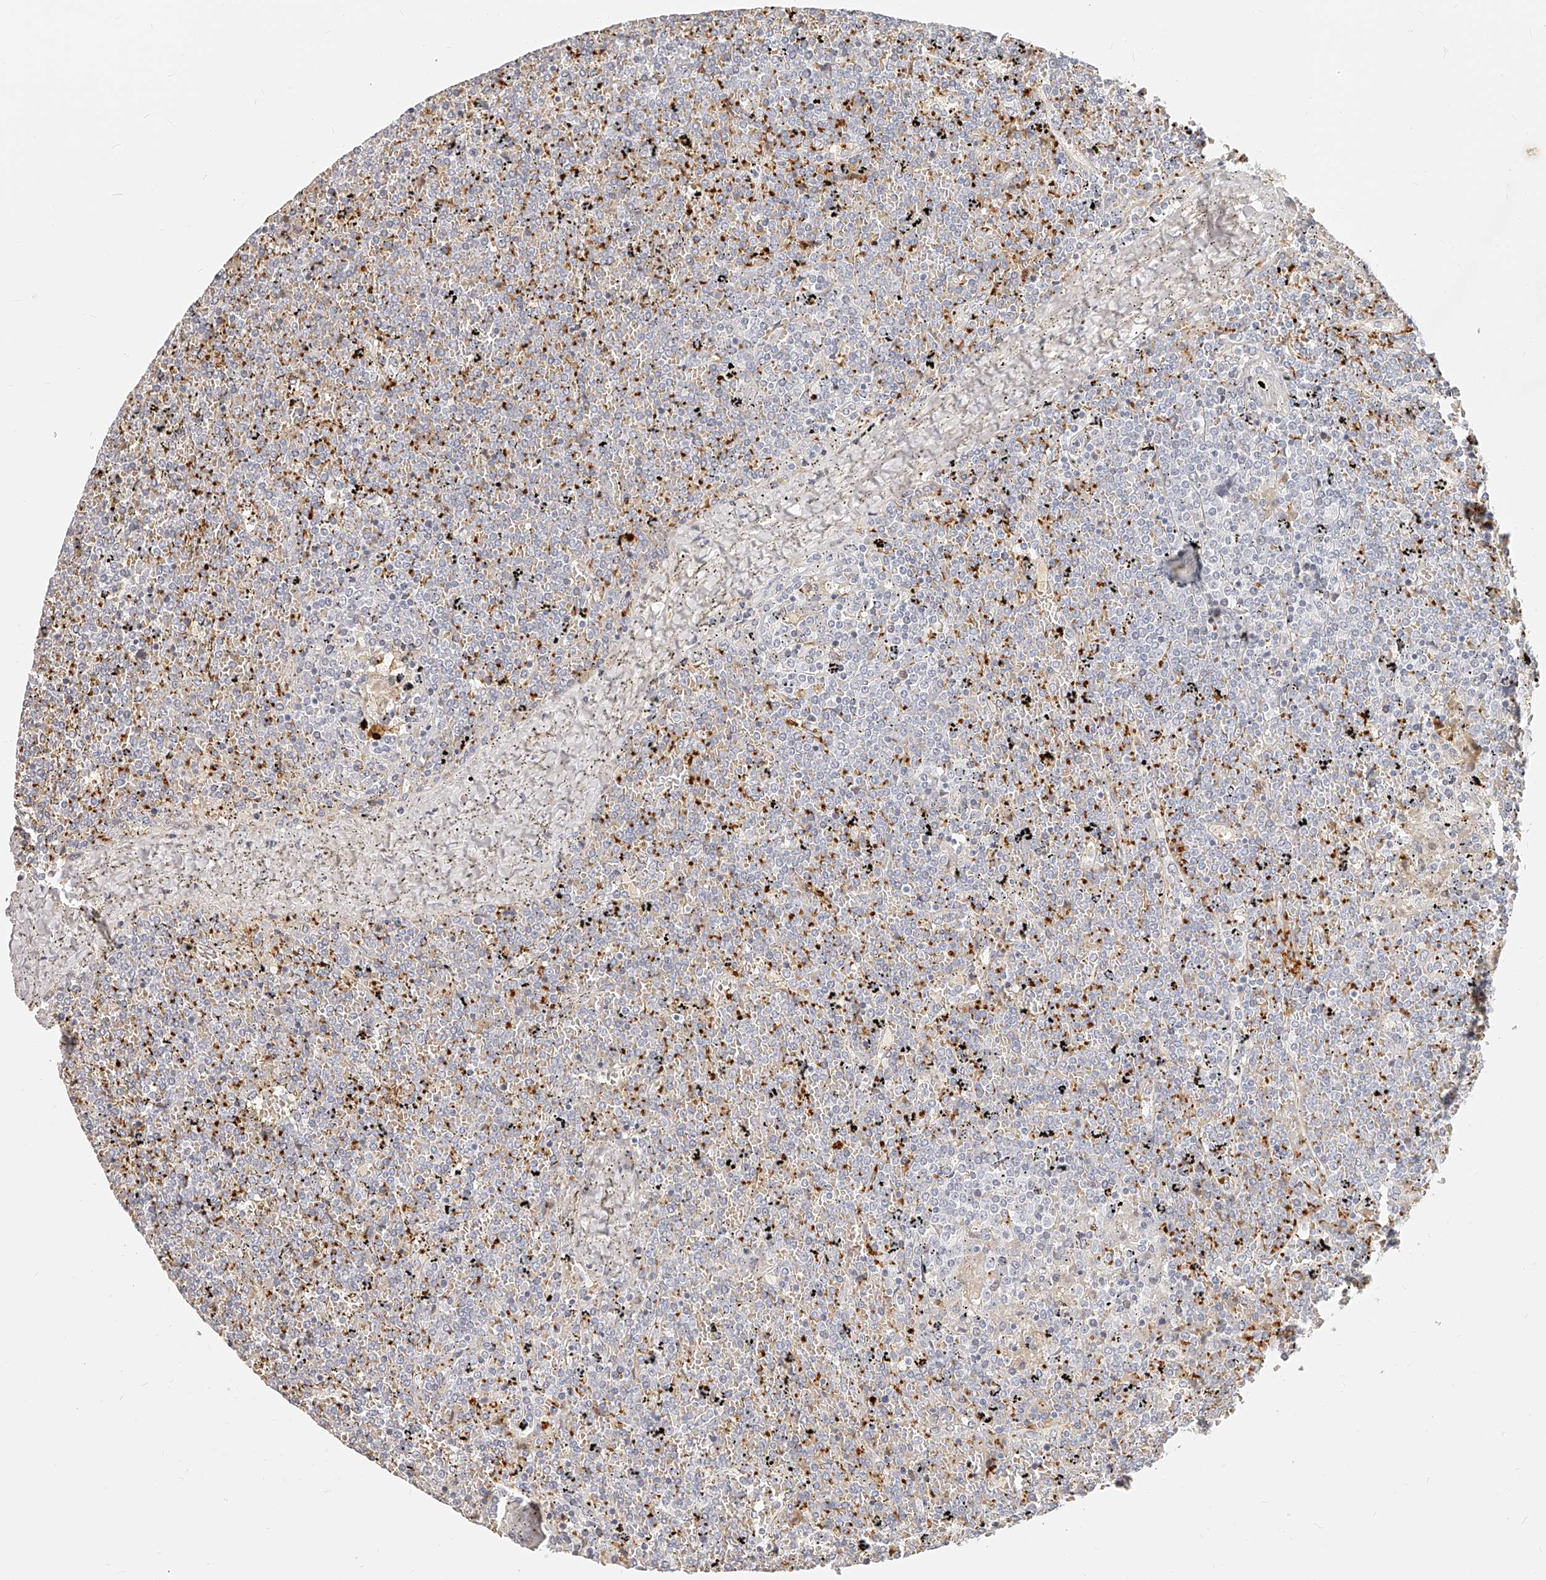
{"staining": {"intensity": "negative", "quantity": "none", "location": "none"}, "tissue": "lymphoma", "cell_type": "Tumor cells", "image_type": "cancer", "snomed": [{"axis": "morphology", "description": "Malignant lymphoma, non-Hodgkin's type, Low grade"}, {"axis": "topography", "description": "Spleen"}], "caption": "A histopathology image of human low-grade malignant lymphoma, non-Hodgkin's type is negative for staining in tumor cells. (Immunohistochemistry (ihc), brightfield microscopy, high magnification).", "gene": "ITGB3", "patient": {"sex": "female", "age": 19}}